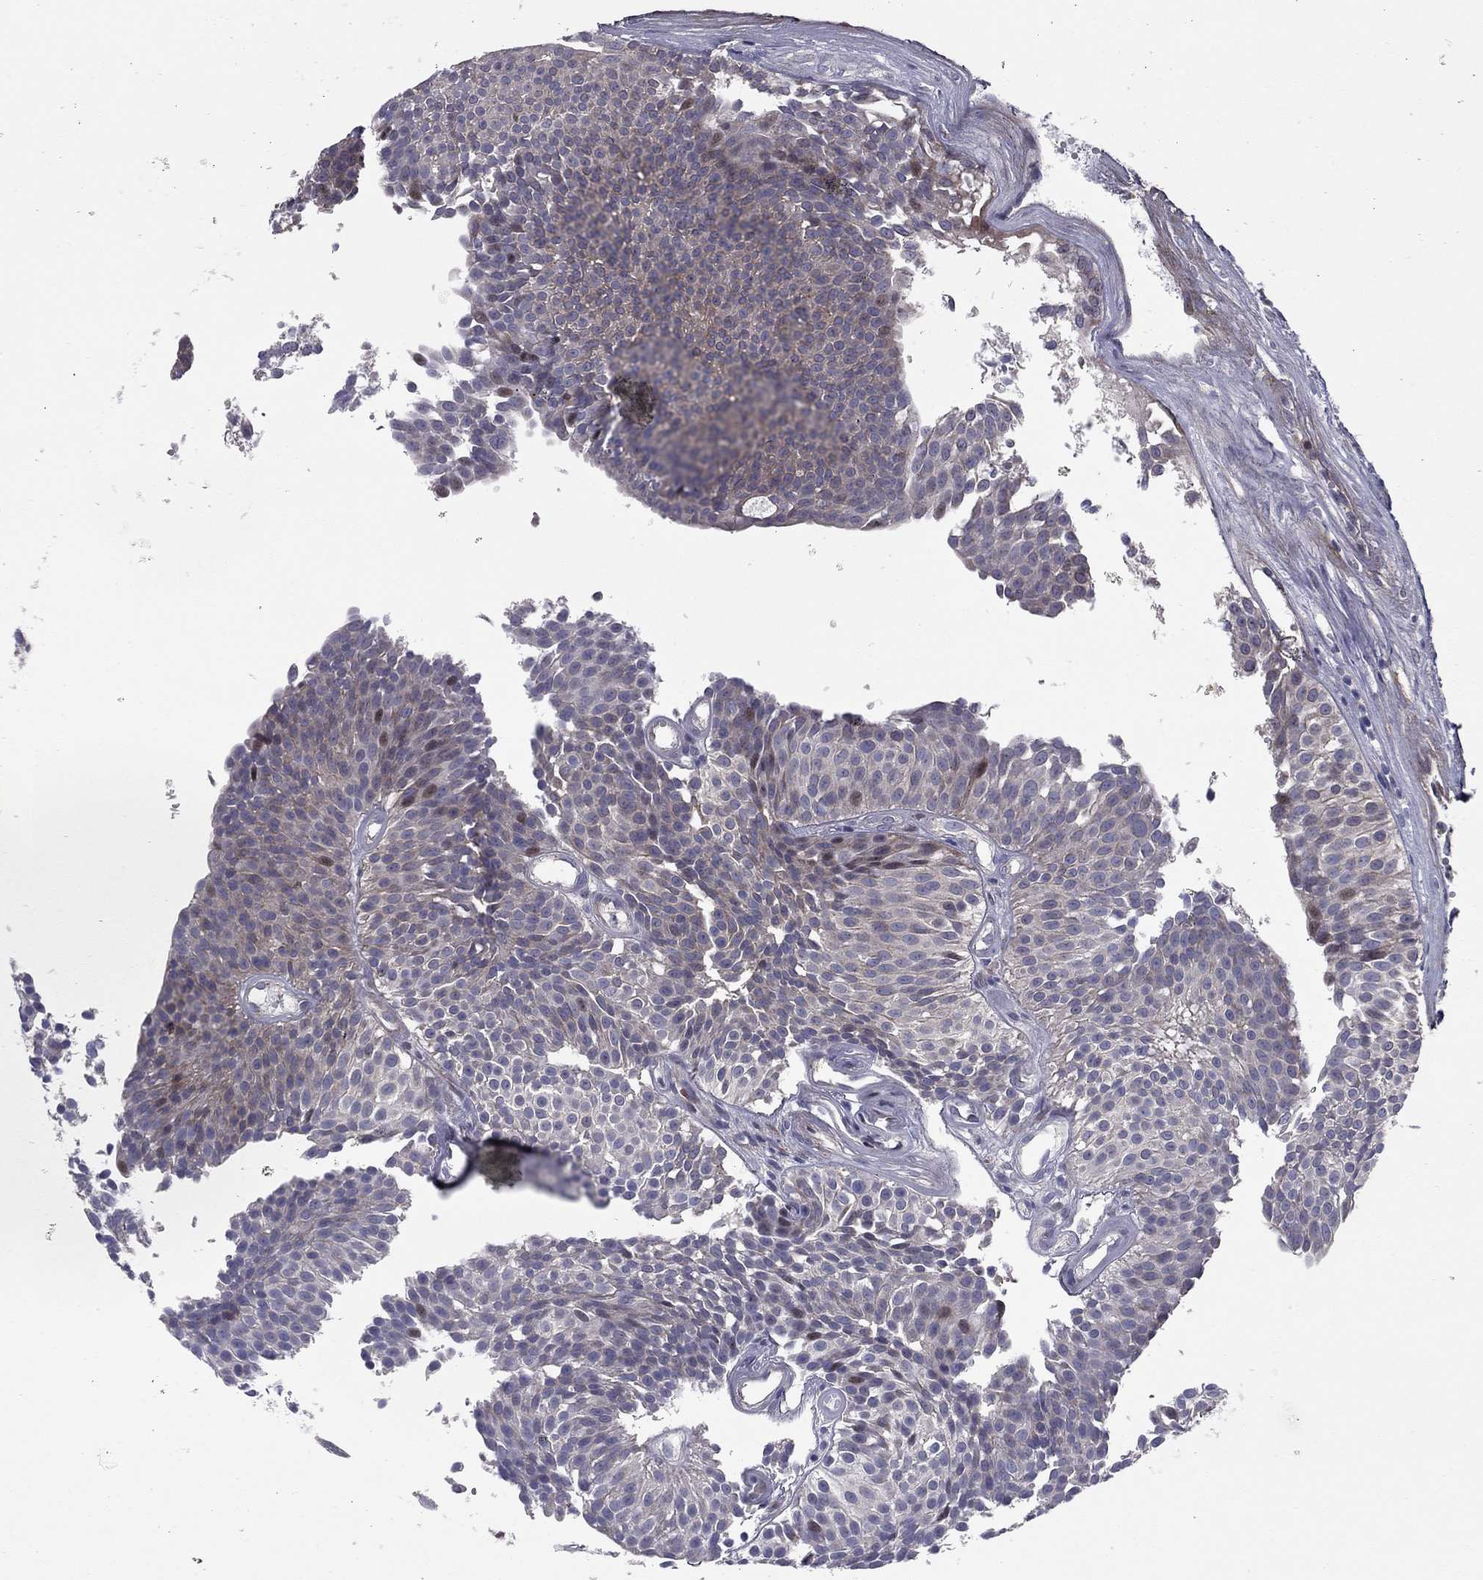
{"staining": {"intensity": "moderate", "quantity": "25%-75%", "location": "cytoplasmic/membranous"}, "tissue": "urothelial cancer", "cell_type": "Tumor cells", "image_type": "cancer", "snomed": [{"axis": "morphology", "description": "Urothelial carcinoma, Low grade"}, {"axis": "topography", "description": "Urinary bladder"}], "caption": "This is a micrograph of immunohistochemistry staining of urothelial carcinoma (low-grade), which shows moderate positivity in the cytoplasmic/membranous of tumor cells.", "gene": "DUSP7", "patient": {"sex": "male", "age": 63}}